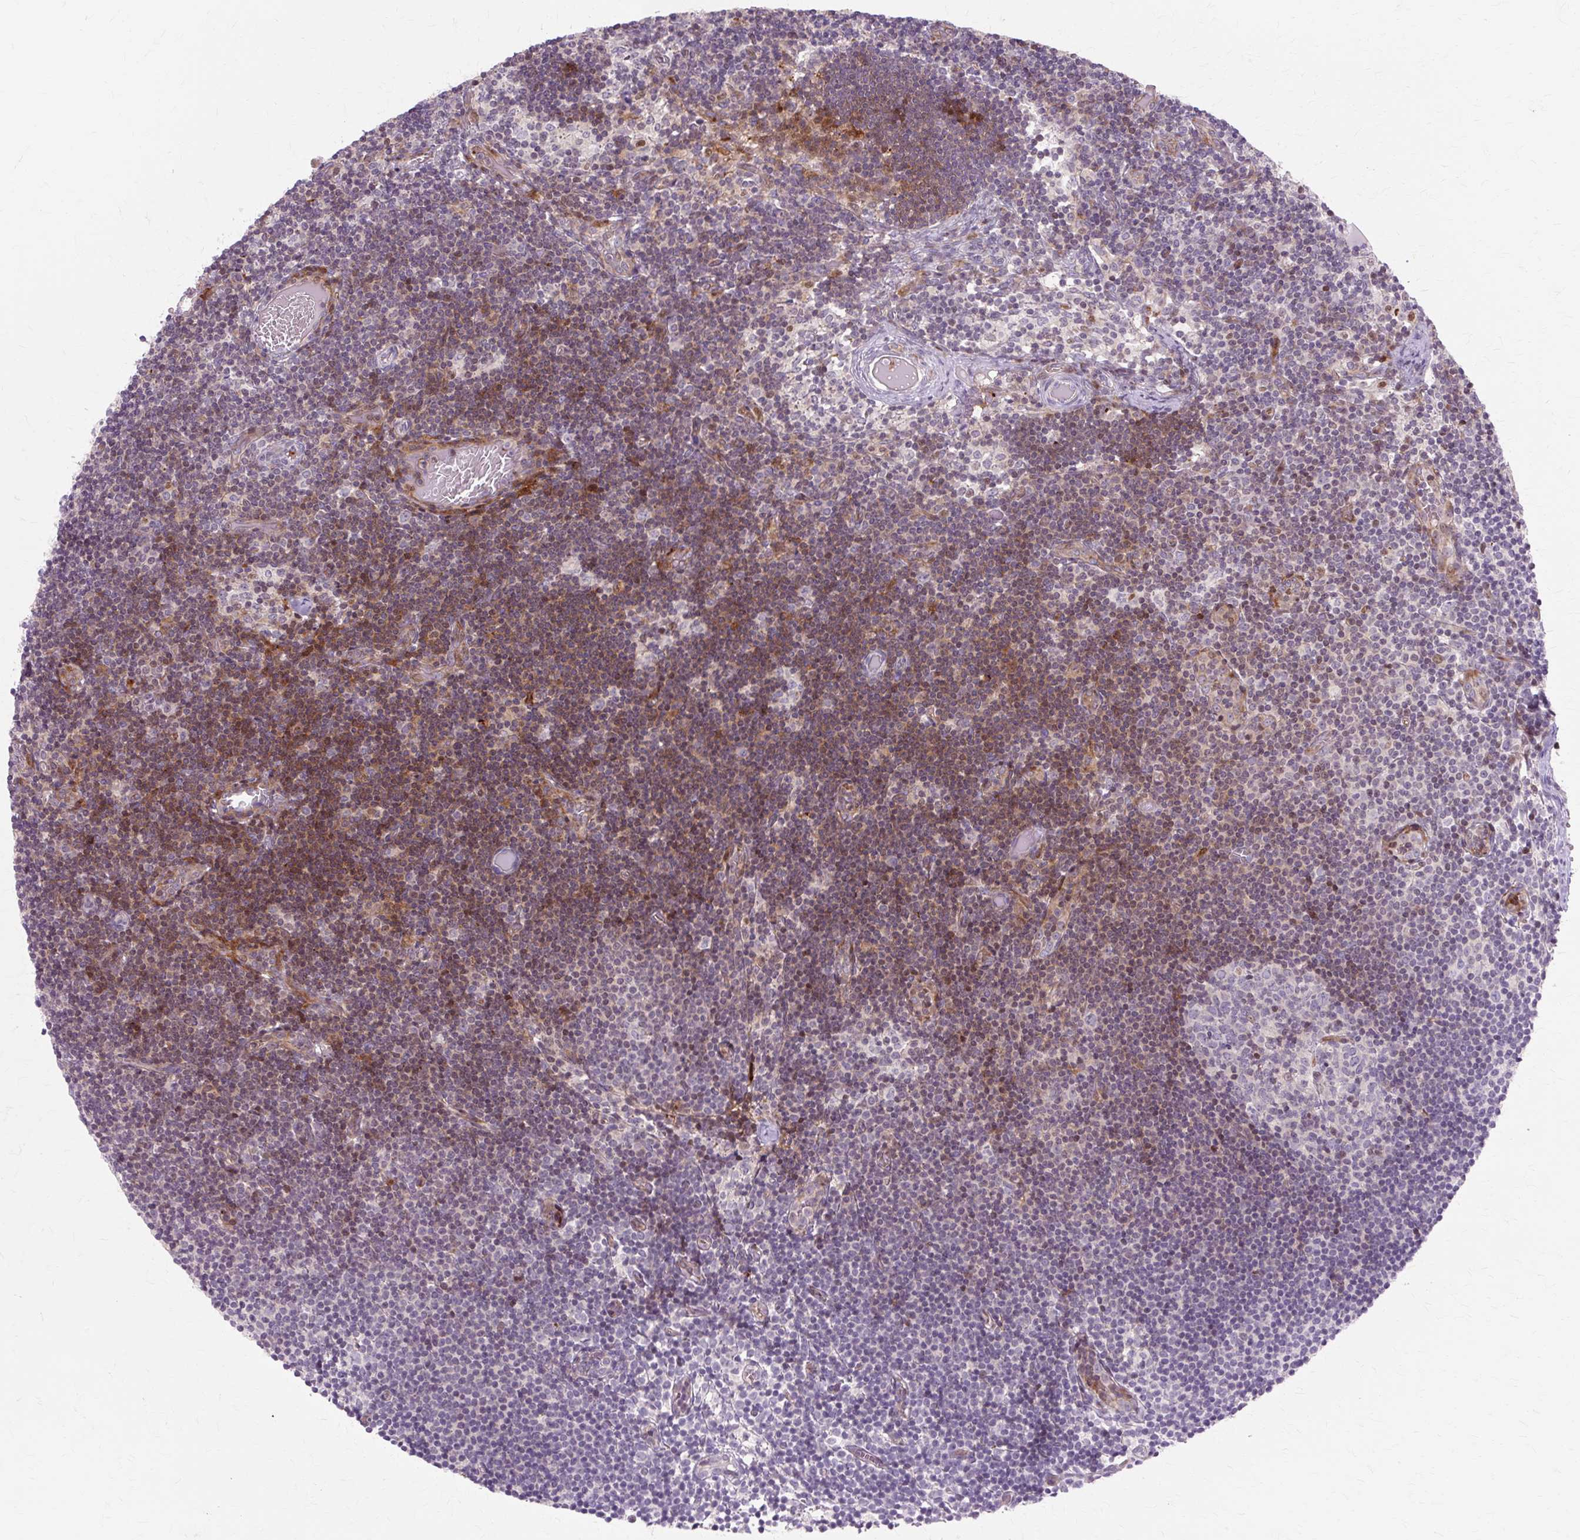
{"staining": {"intensity": "negative", "quantity": "none", "location": "none"}, "tissue": "lymph node", "cell_type": "Germinal center cells", "image_type": "normal", "snomed": [{"axis": "morphology", "description": "Normal tissue, NOS"}, {"axis": "topography", "description": "Lymph node"}], "caption": "Micrograph shows no significant protein staining in germinal center cells of benign lymph node.", "gene": "ZNF35", "patient": {"sex": "female", "age": 31}}